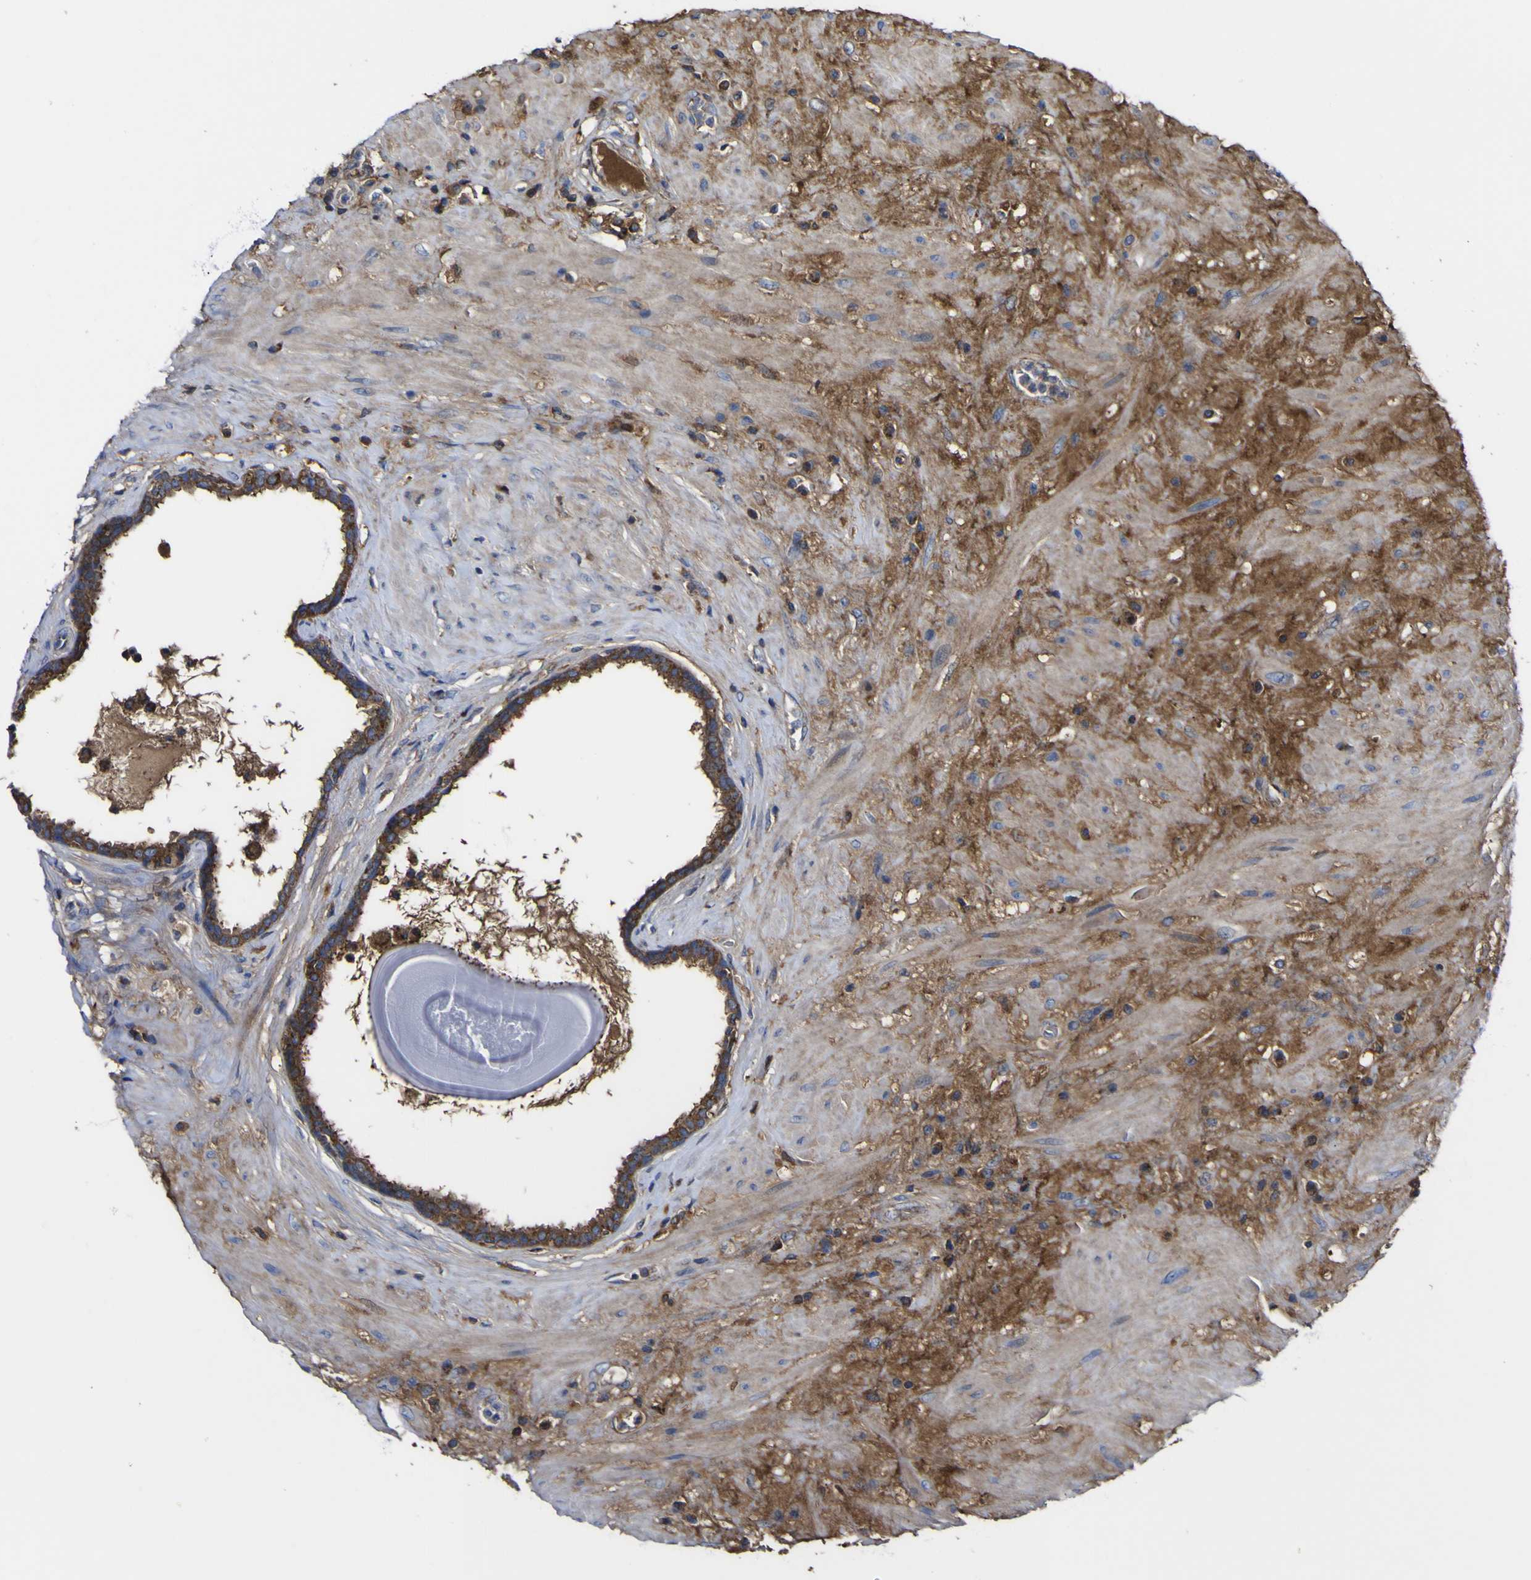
{"staining": {"intensity": "strong", "quantity": "25%-75%", "location": "cytoplasmic/membranous"}, "tissue": "seminal vesicle", "cell_type": "Glandular cells", "image_type": "normal", "snomed": [{"axis": "morphology", "description": "Normal tissue, NOS"}, {"axis": "topography", "description": "Seminal veicle"}], "caption": "Immunohistochemistry (IHC) image of normal seminal vesicle: human seminal vesicle stained using IHC reveals high levels of strong protein expression localized specifically in the cytoplasmic/membranous of glandular cells, appearing as a cytoplasmic/membranous brown color.", "gene": "CCDC90B", "patient": {"sex": "male", "age": 61}}